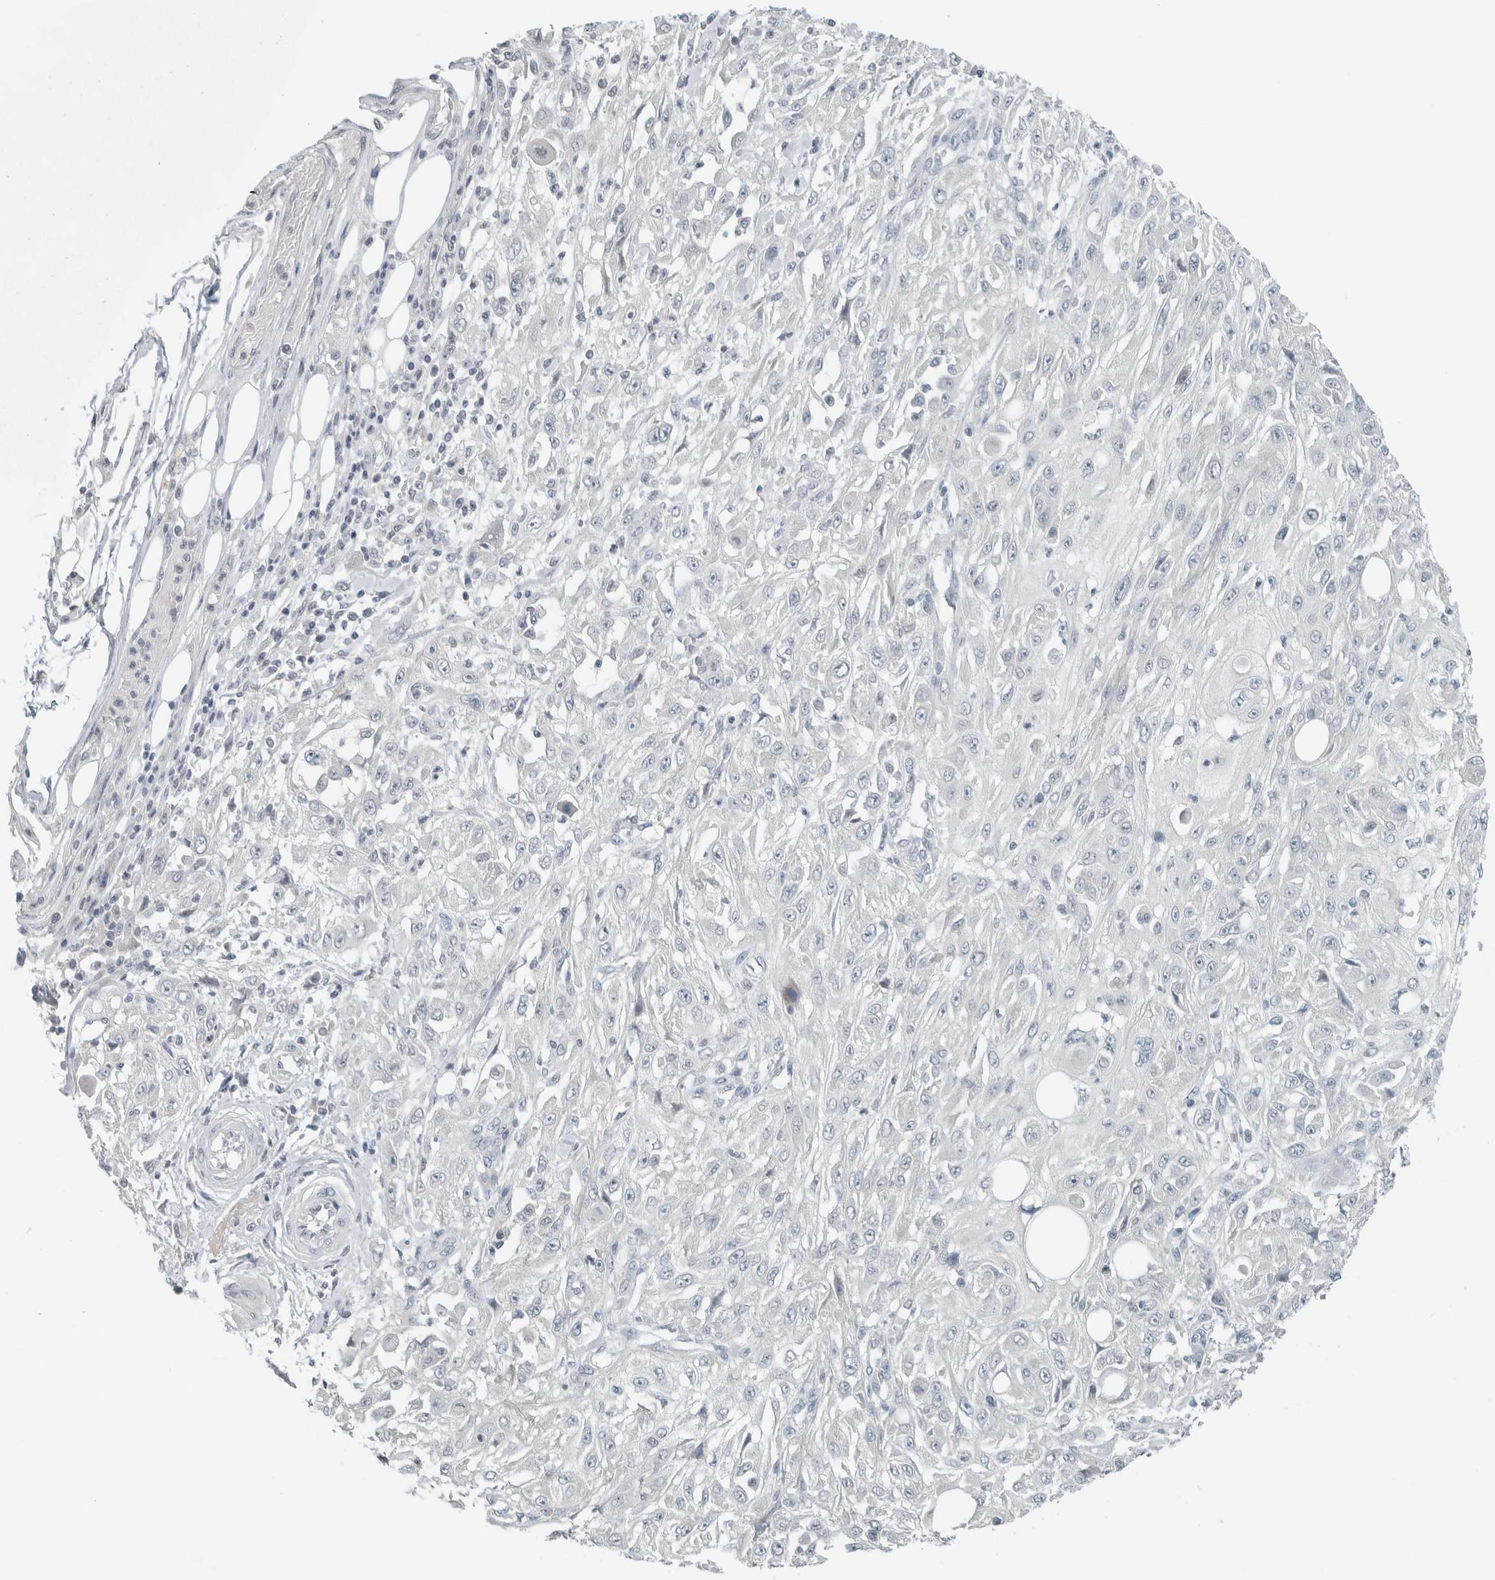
{"staining": {"intensity": "negative", "quantity": "none", "location": "none"}, "tissue": "skin cancer", "cell_type": "Tumor cells", "image_type": "cancer", "snomed": [{"axis": "morphology", "description": "Squamous cell carcinoma, NOS"}, {"axis": "morphology", "description": "Squamous cell carcinoma, metastatic, NOS"}, {"axis": "topography", "description": "Skin"}, {"axis": "topography", "description": "Lymph node"}], "caption": "DAB (3,3'-diaminobenzidine) immunohistochemical staining of skin cancer (metastatic squamous cell carcinoma) shows no significant expression in tumor cells.", "gene": "TRIT1", "patient": {"sex": "male", "age": 75}}